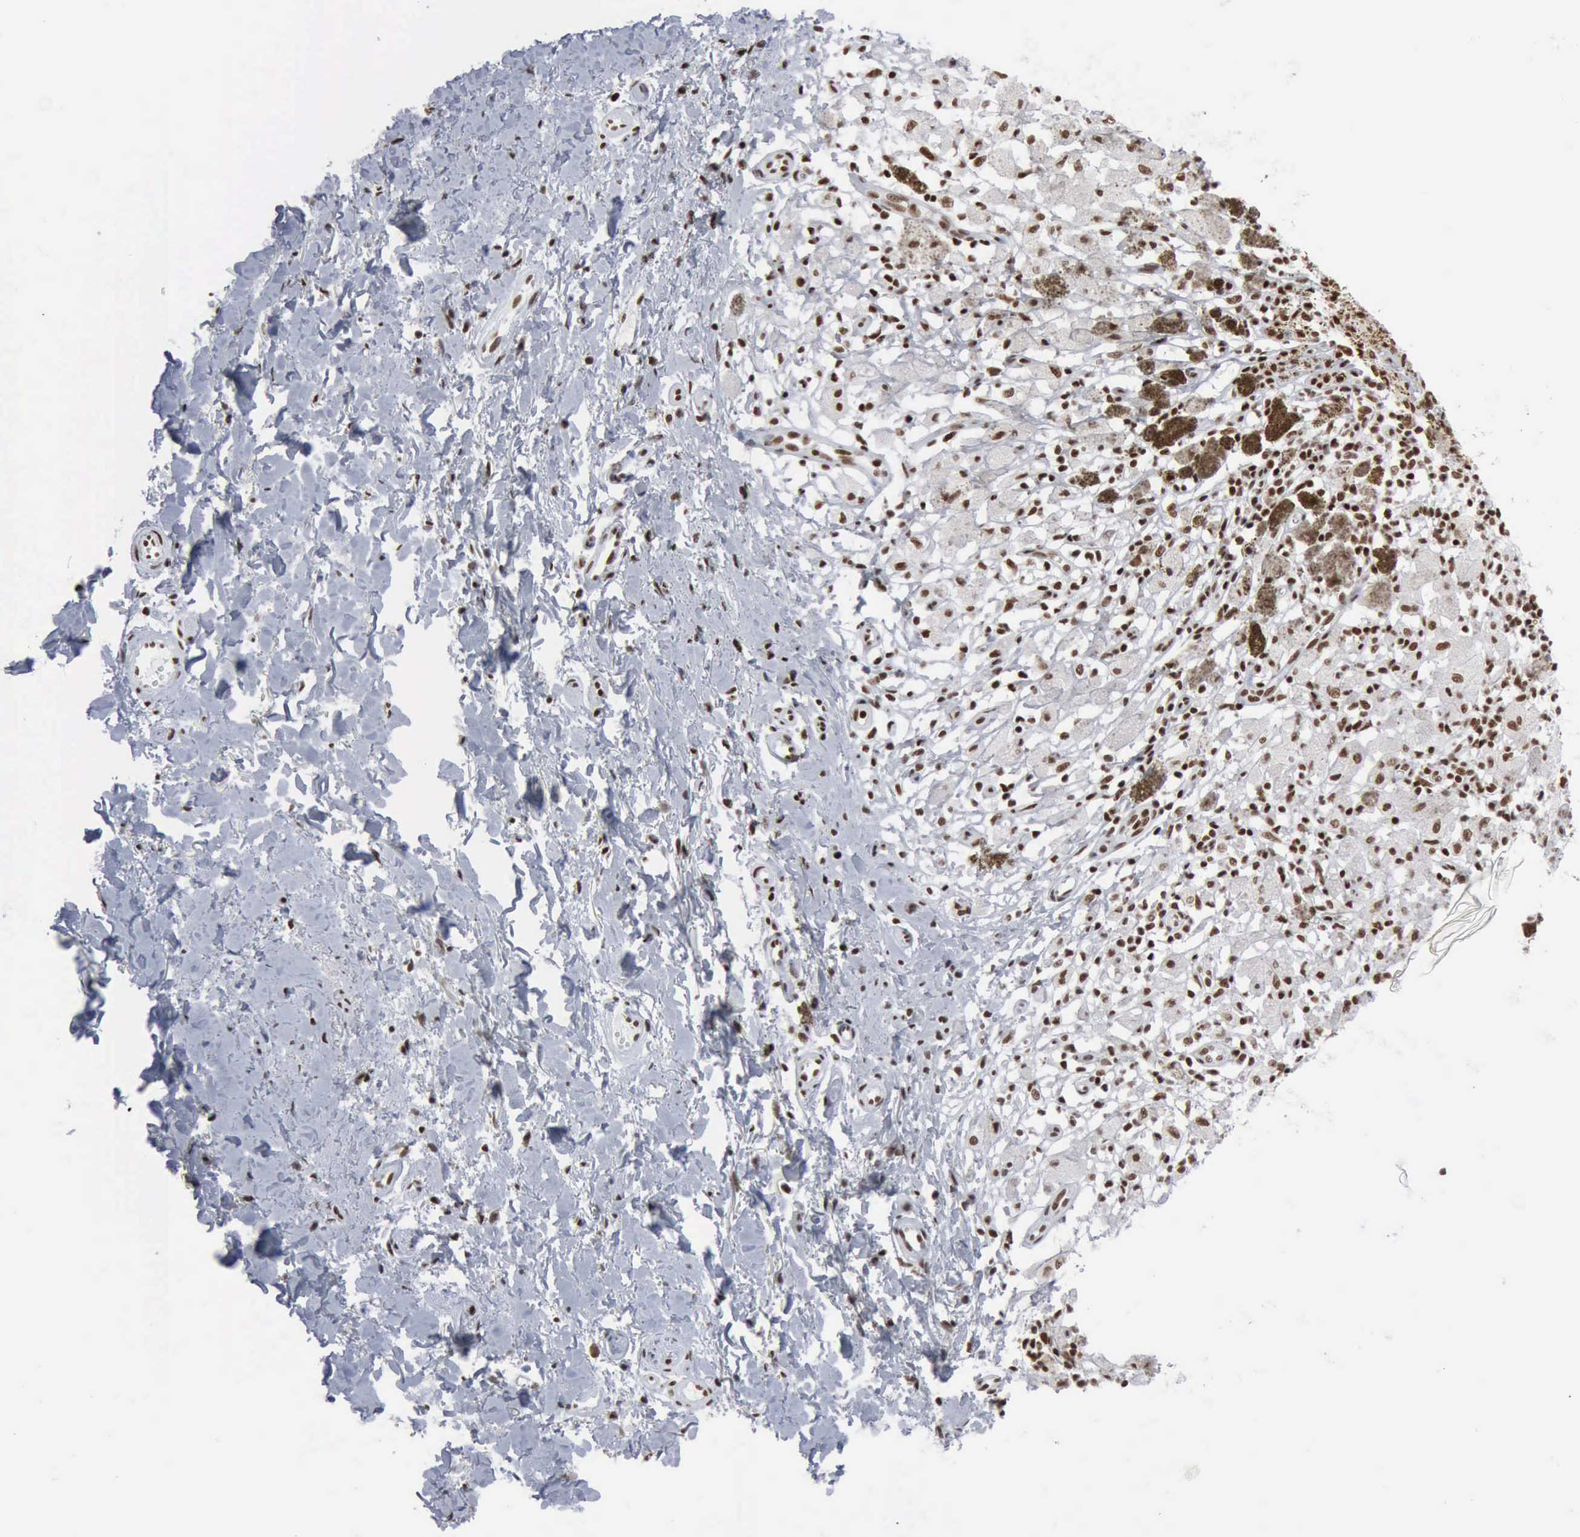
{"staining": {"intensity": "moderate", "quantity": ">75%", "location": "nuclear"}, "tissue": "melanoma", "cell_type": "Tumor cells", "image_type": "cancer", "snomed": [{"axis": "morphology", "description": "Malignant melanoma, NOS"}, {"axis": "topography", "description": "Skin"}], "caption": "Tumor cells demonstrate medium levels of moderate nuclear expression in about >75% of cells in malignant melanoma.", "gene": "XPA", "patient": {"sex": "male", "age": 45}}